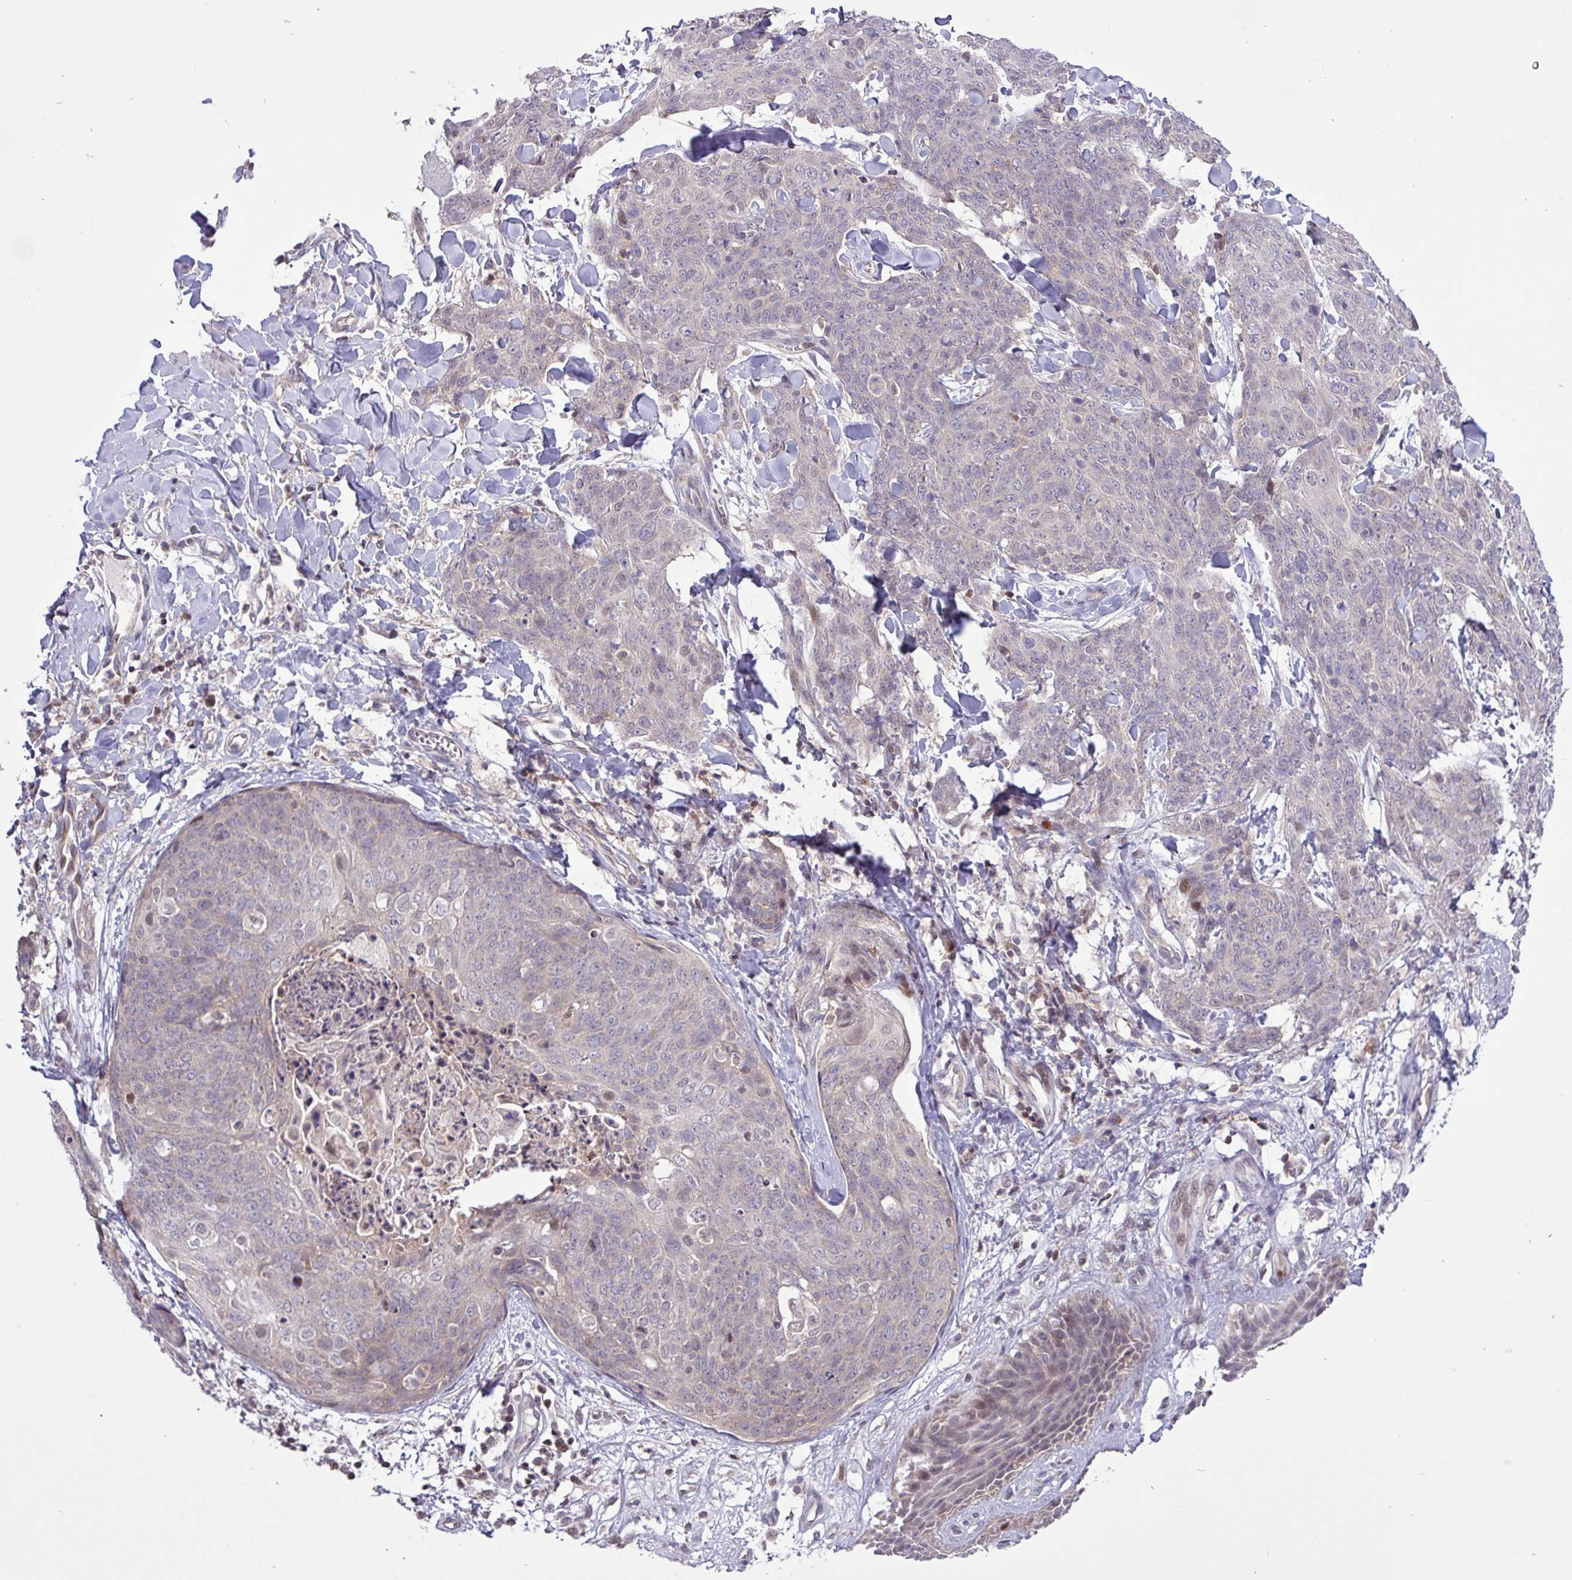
{"staining": {"intensity": "weak", "quantity": "<25%", "location": "cytoplasmic/membranous,nuclear"}, "tissue": "skin cancer", "cell_type": "Tumor cells", "image_type": "cancer", "snomed": [{"axis": "morphology", "description": "Squamous cell carcinoma, NOS"}, {"axis": "topography", "description": "Skin"}, {"axis": "topography", "description": "Vulva"}], "caption": "Skin cancer (squamous cell carcinoma) was stained to show a protein in brown. There is no significant positivity in tumor cells. The staining was performed using DAB to visualize the protein expression in brown, while the nuclei were stained in blue with hematoxylin (Magnification: 20x).", "gene": "RTL3", "patient": {"sex": "female", "age": 85}}